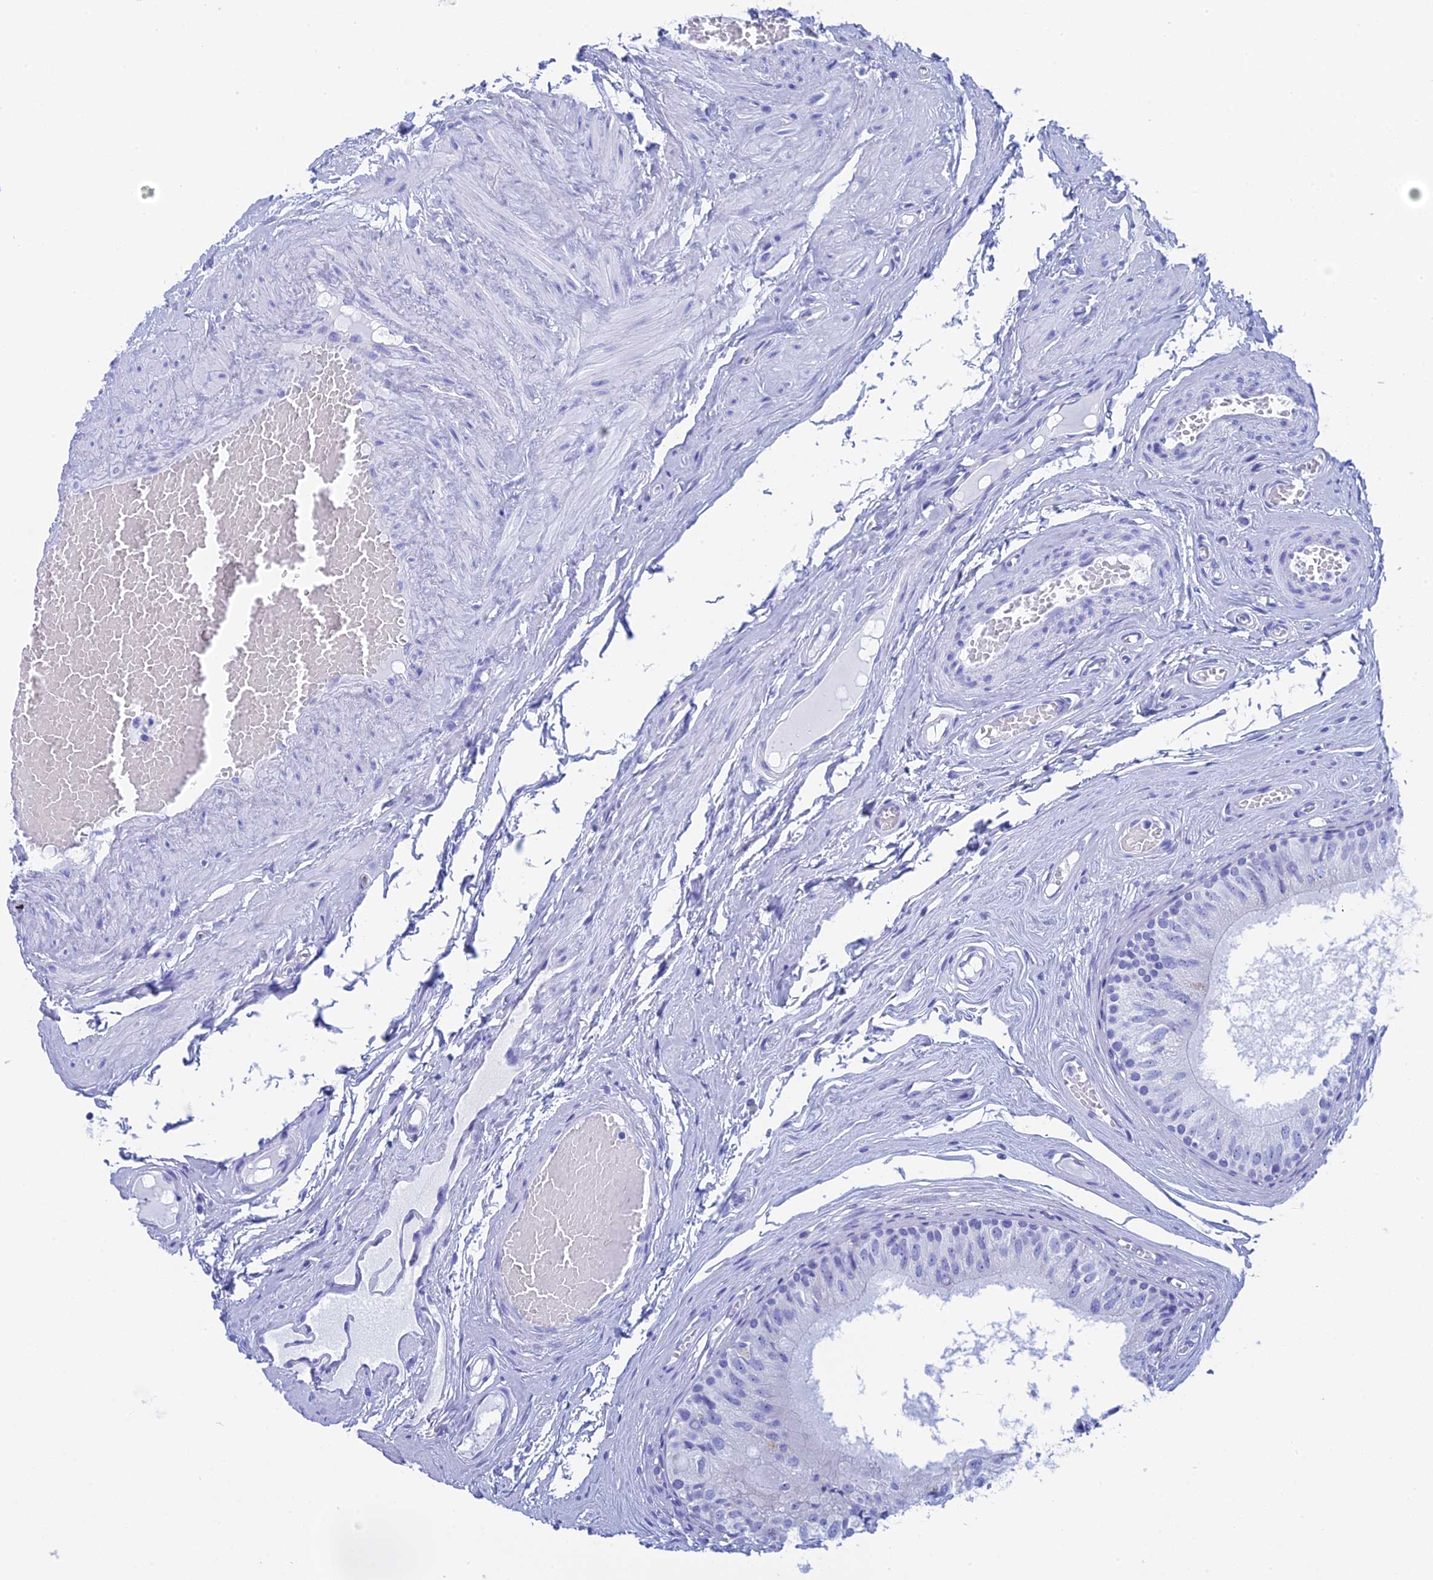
{"staining": {"intensity": "negative", "quantity": "none", "location": "none"}, "tissue": "epididymis", "cell_type": "Glandular cells", "image_type": "normal", "snomed": [{"axis": "morphology", "description": "Normal tissue, NOS"}, {"axis": "topography", "description": "Epididymis"}], "caption": "Epididymis stained for a protein using immunohistochemistry displays no expression glandular cells.", "gene": "TEX101", "patient": {"sex": "male", "age": 79}}